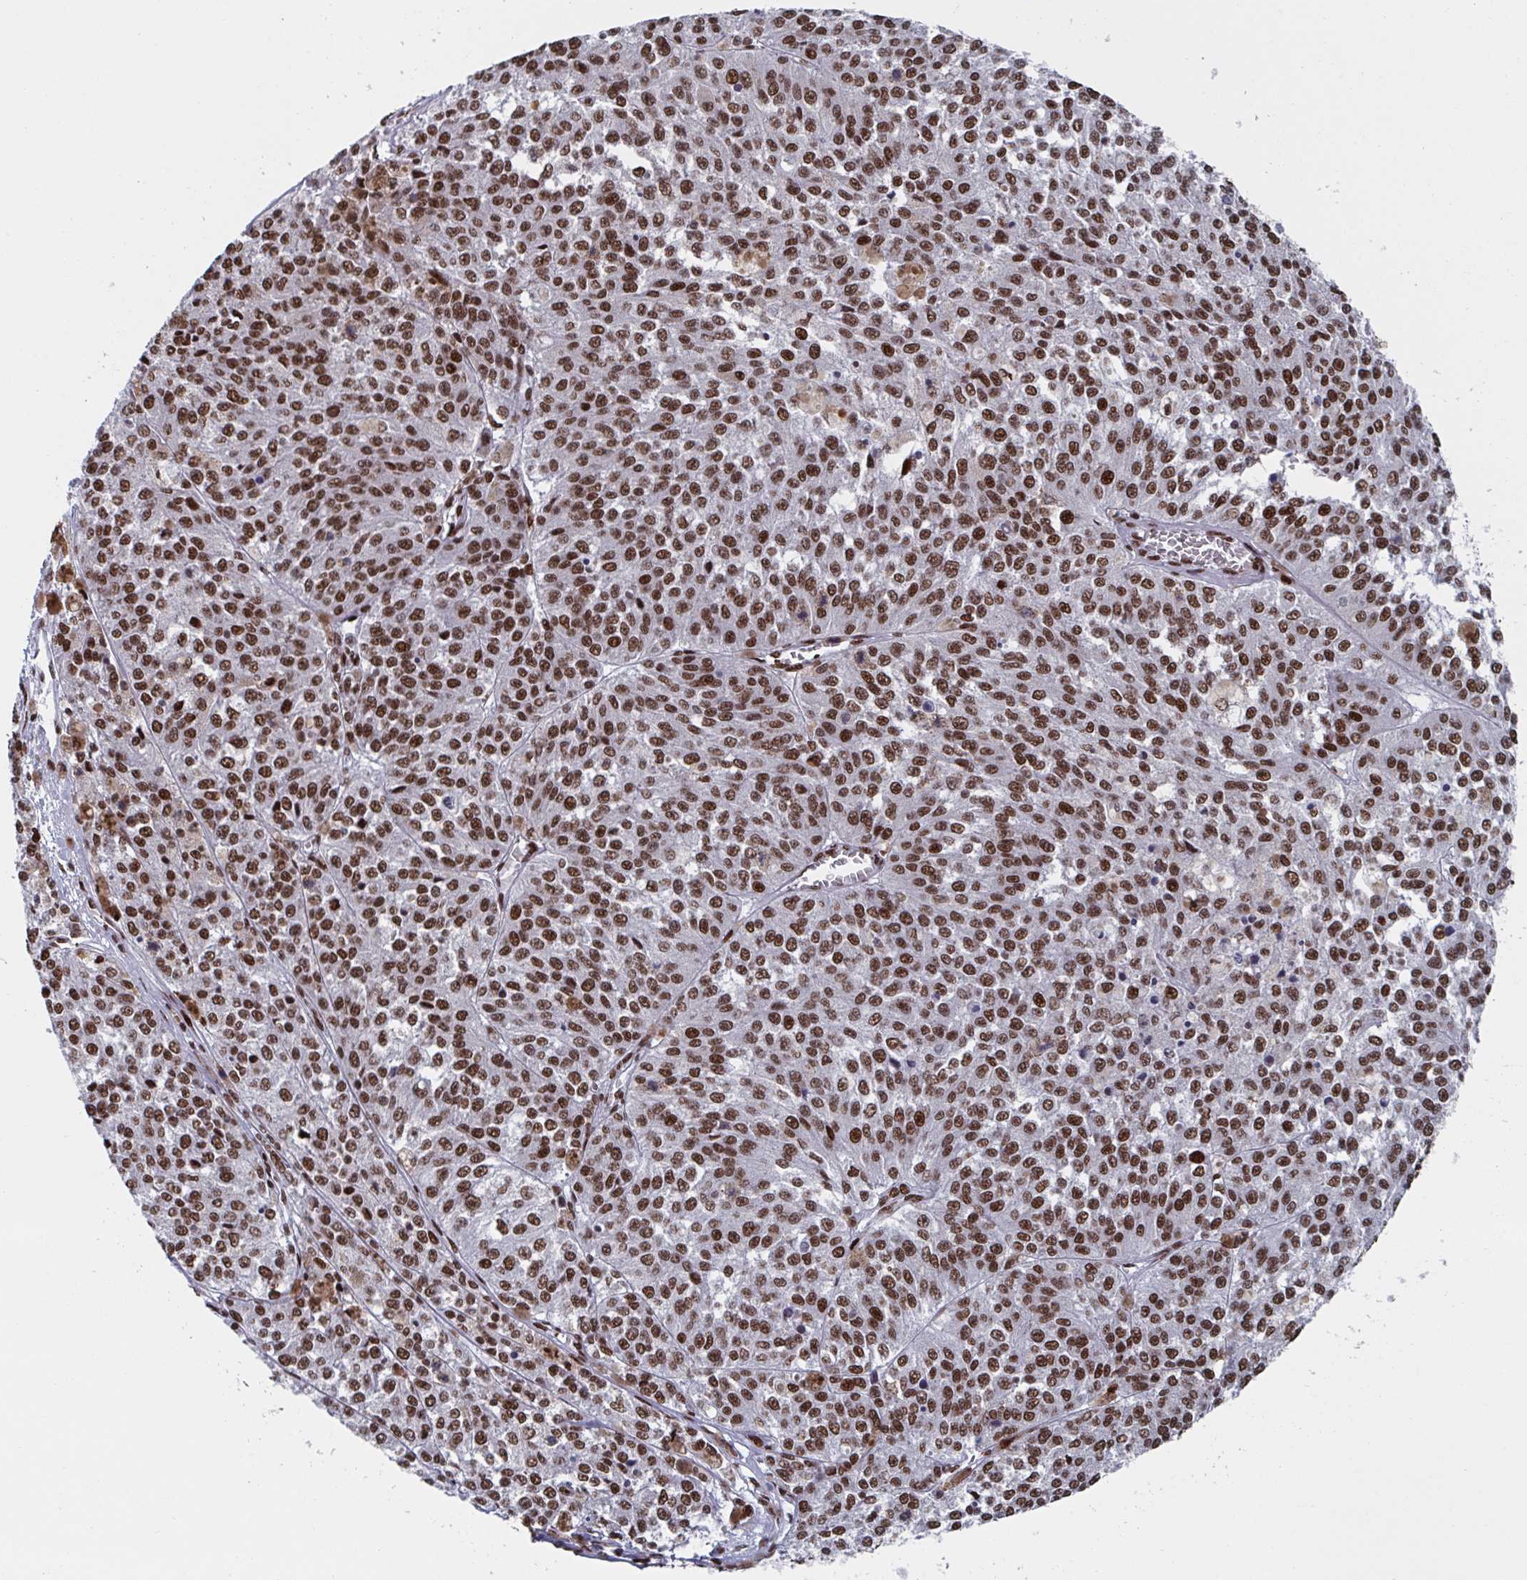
{"staining": {"intensity": "strong", "quantity": ">75%", "location": "nuclear"}, "tissue": "melanoma", "cell_type": "Tumor cells", "image_type": "cancer", "snomed": [{"axis": "morphology", "description": "Malignant melanoma, Metastatic site"}, {"axis": "topography", "description": "Lymph node"}], "caption": "Tumor cells display strong nuclear expression in approximately >75% of cells in melanoma.", "gene": "ZNF607", "patient": {"sex": "female", "age": 64}}